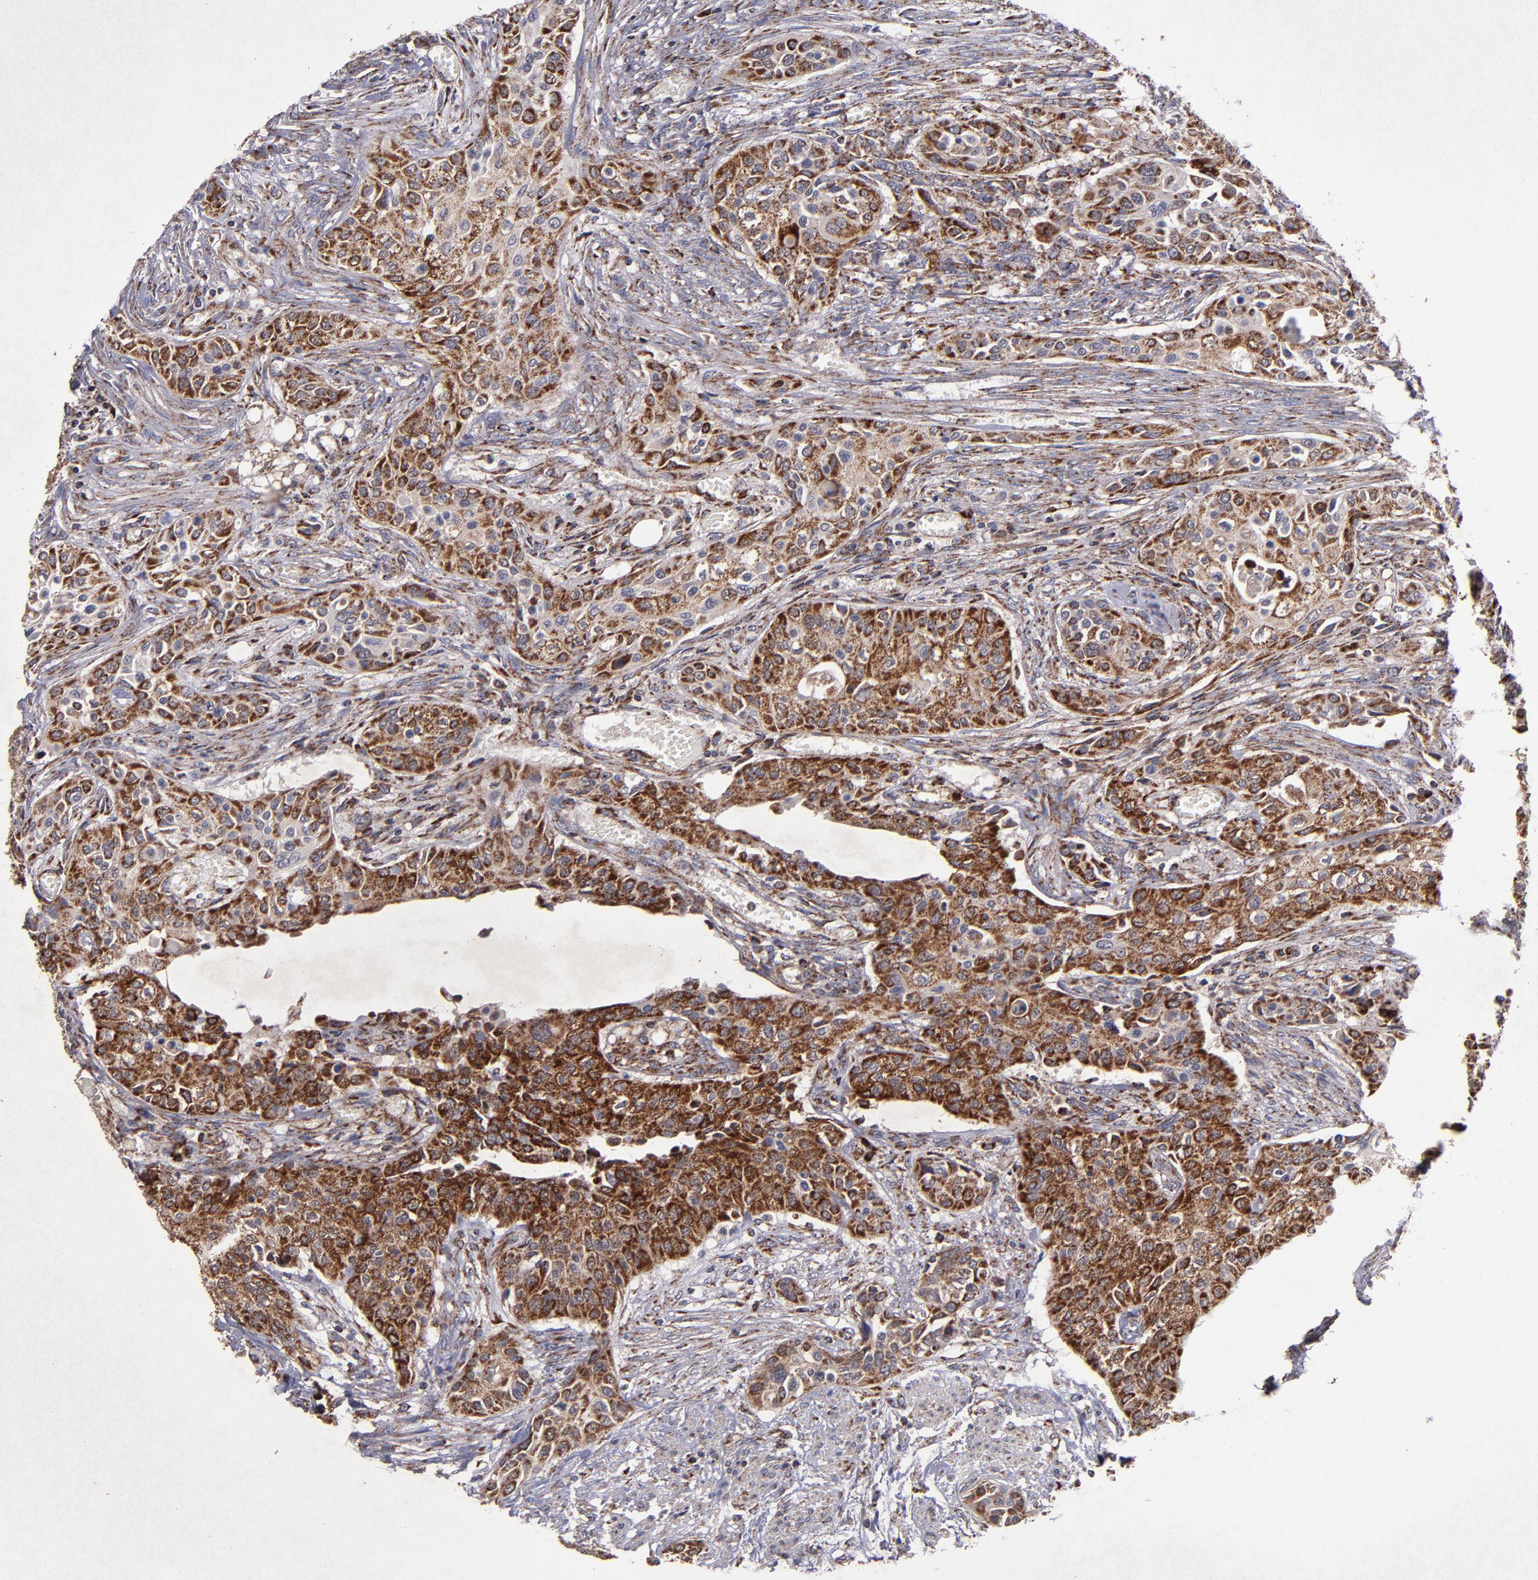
{"staining": {"intensity": "strong", "quantity": ">75%", "location": "cytoplasmic/membranous"}, "tissue": "urothelial cancer", "cell_type": "Tumor cells", "image_type": "cancer", "snomed": [{"axis": "morphology", "description": "Urothelial carcinoma, High grade"}, {"axis": "topography", "description": "Urinary bladder"}], "caption": "This image exhibits high-grade urothelial carcinoma stained with IHC to label a protein in brown. The cytoplasmic/membranous of tumor cells show strong positivity for the protein. Nuclei are counter-stained blue.", "gene": "TIMM9", "patient": {"sex": "male", "age": 74}}